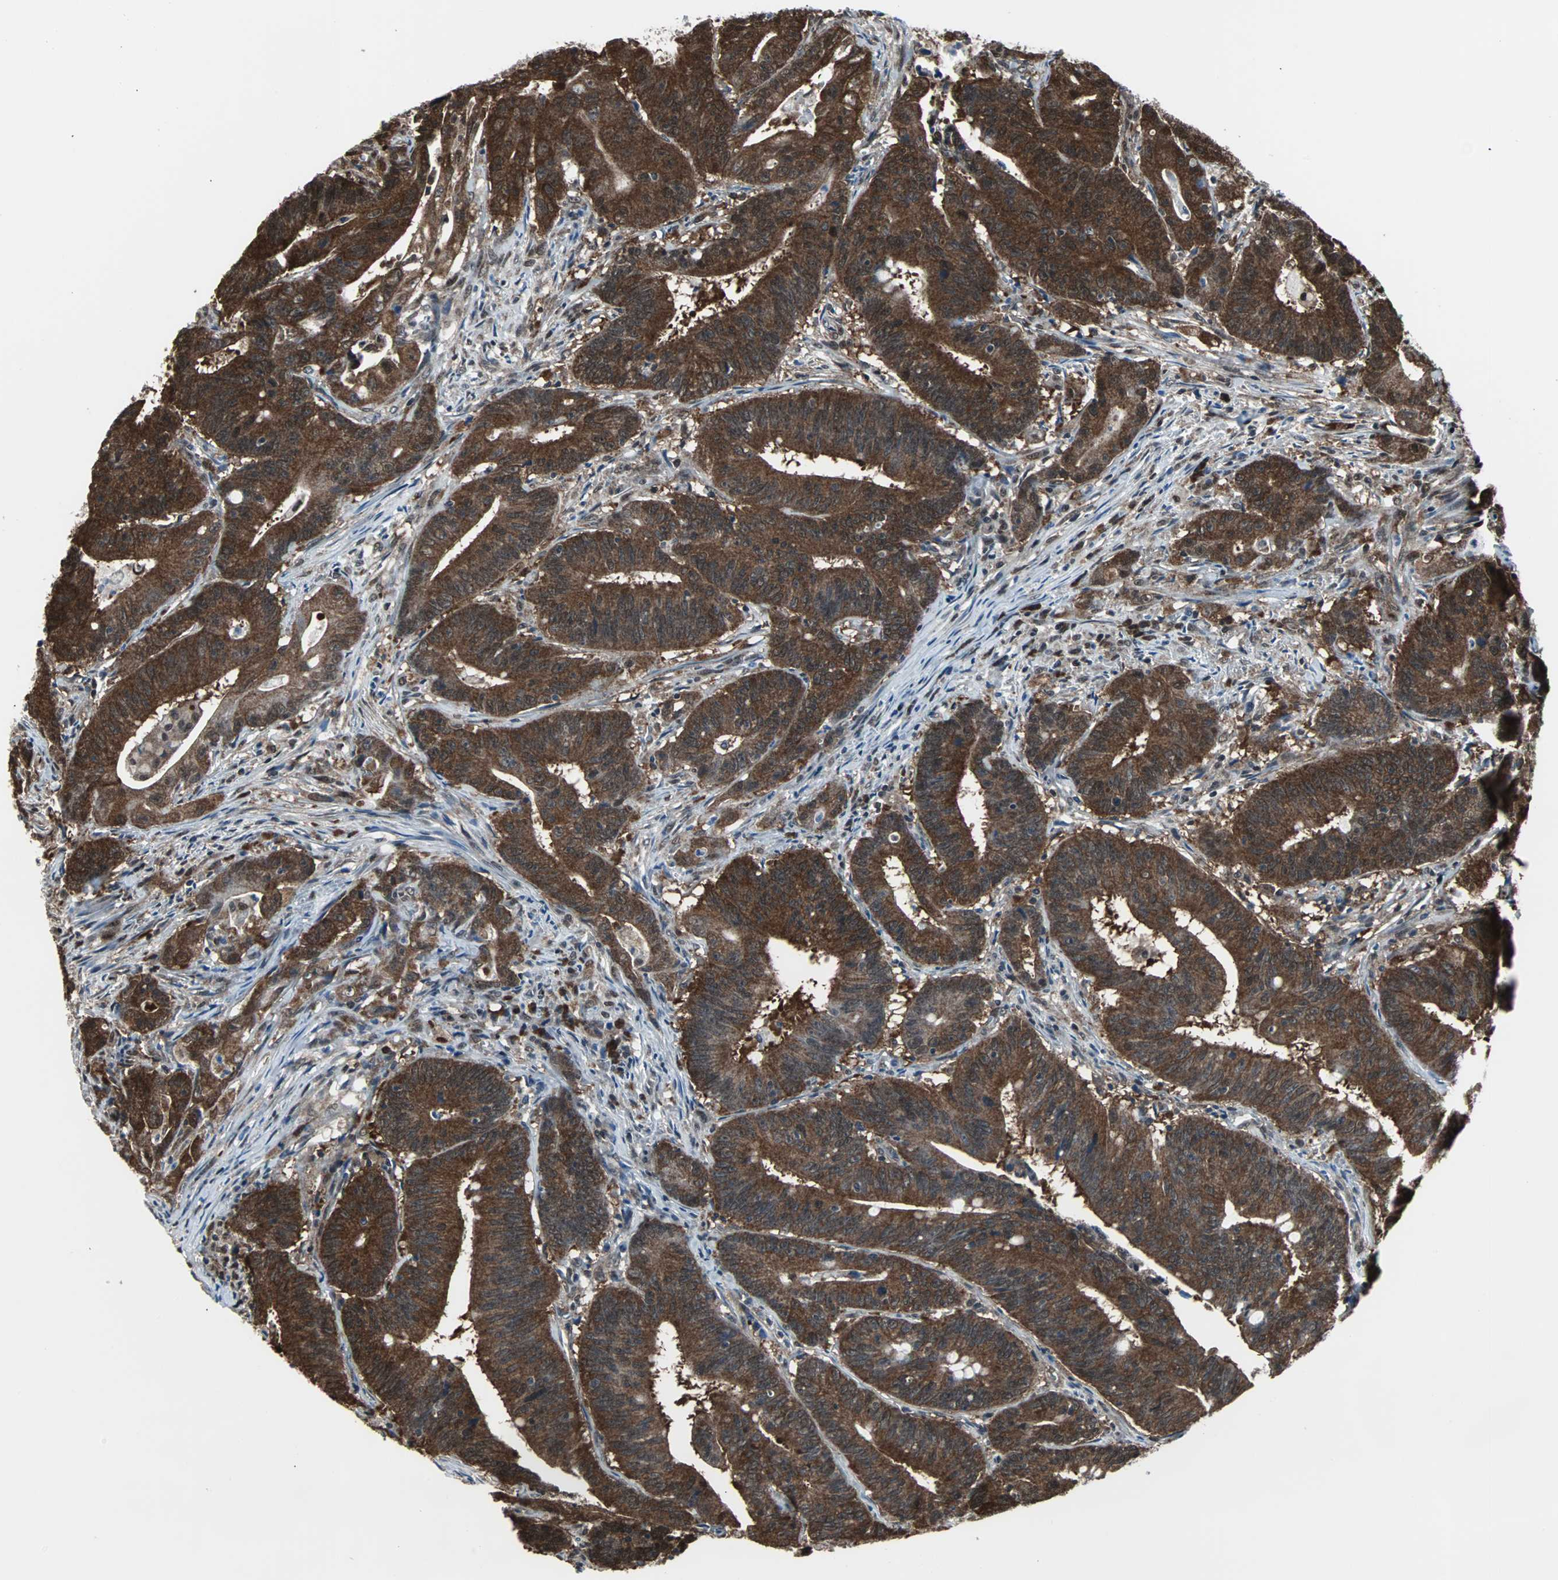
{"staining": {"intensity": "strong", "quantity": ">75%", "location": "cytoplasmic/membranous"}, "tissue": "colorectal cancer", "cell_type": "Tumor cells", "image_type": "cancer", "snomed": [{"axis": "morphology", "description": "Adenocarcinoma, NOS"}, {"axis": "topography", "description": "Colon"}], "caption": "This is an image of immunohistochemistry staining of colorectal adenocarcinoma, which shows strong staining in the cytoplasmic/membranous of tumor cells.", "gene": "VCP", "patient": {"sex": "male", "age": 45}}